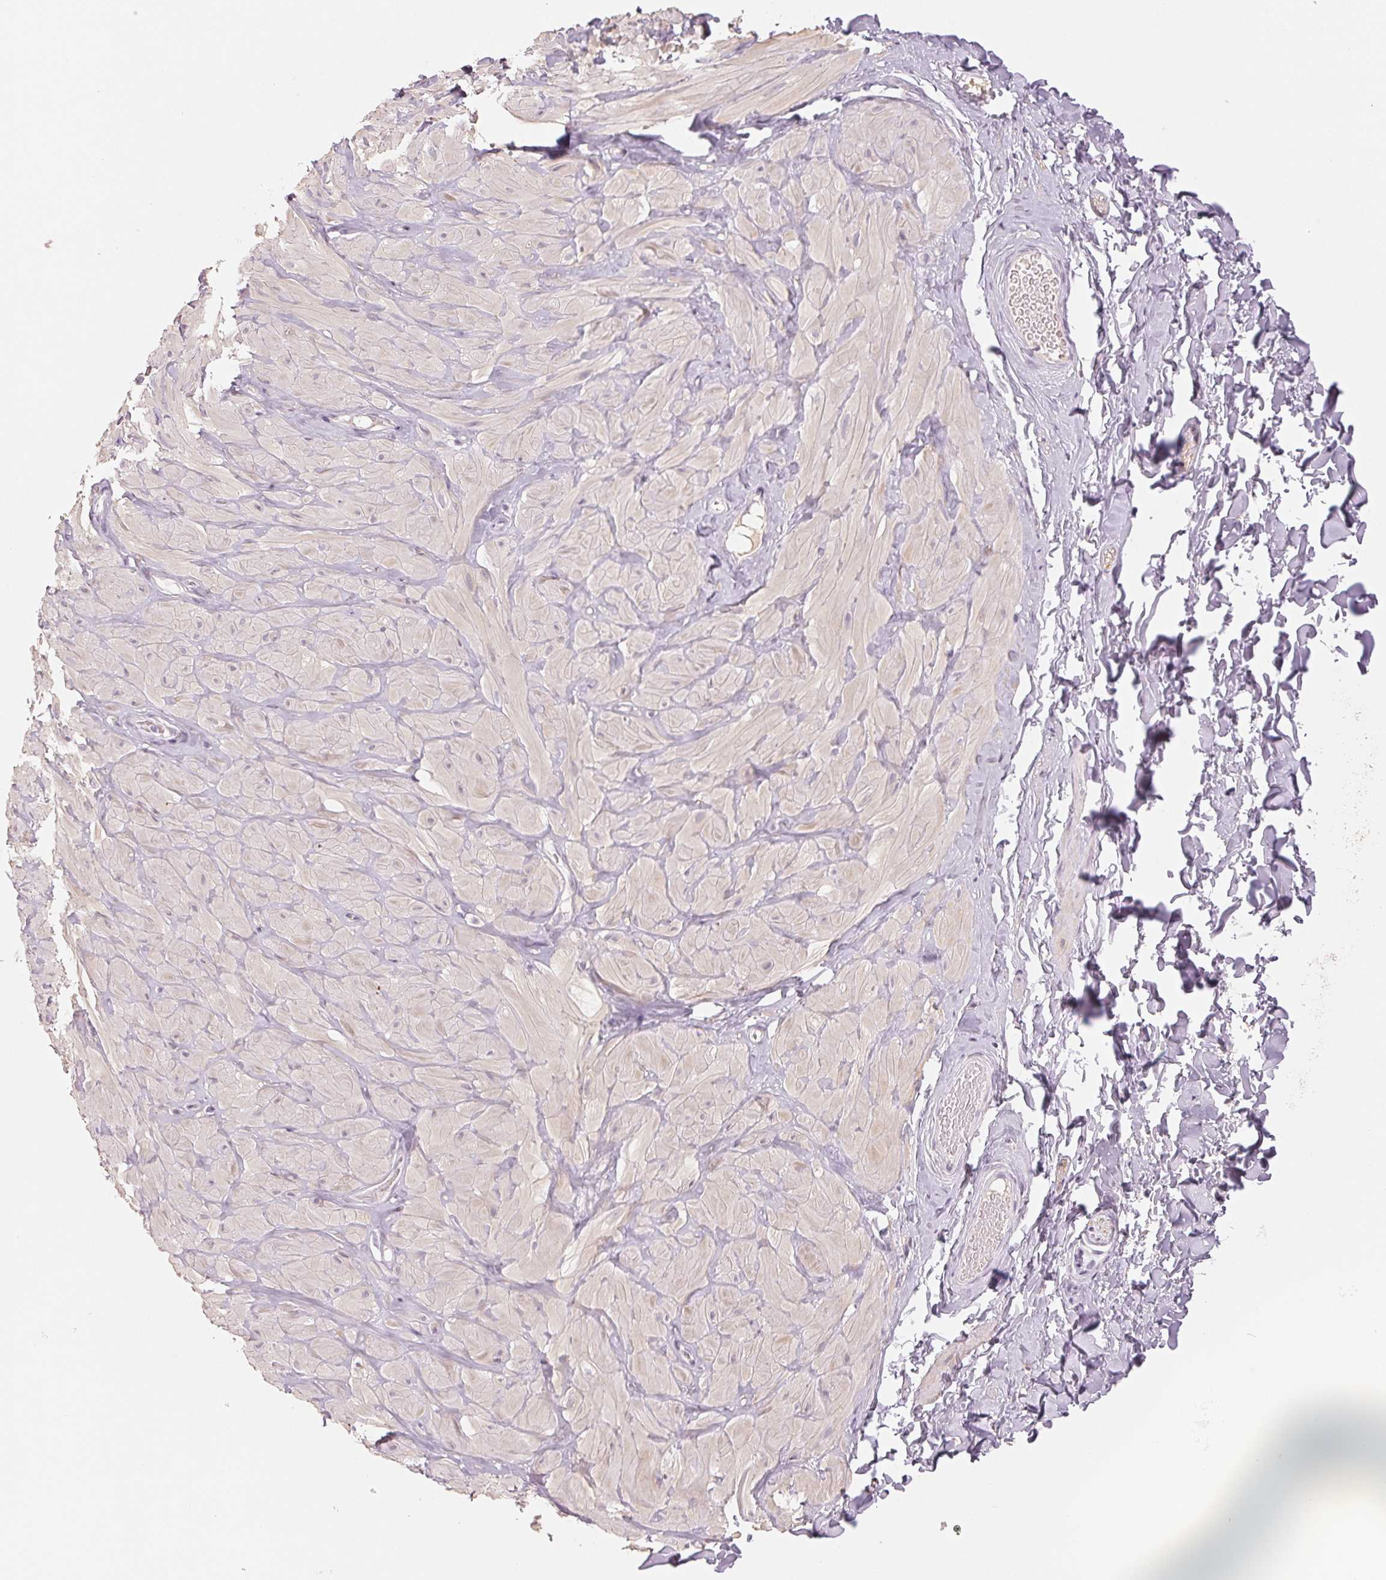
{"staining": {"intensity": "negative", "quantity": "none", "location": "none"}, "tissue": "soft tissue", "cell_type": "Fibroblasts", "image_type": "normal", "snomed": [{"axis": "morphology", "description": "Normal tissue, NOS"}, {"axis": "topography", "description": "Soft tissue"}, {"axis": "topography", "description": "Adipose tissue"}, {"axis": "topography", "description": "Vascular tissue"}, {"axis": "topography", "description": "Peripheral nerve tissue"}], "caption": "A photomicrograph of human soft tissue is negative for staining in fibroblasts. (DAB (3,3'-diaminobenzidine) IHC, high magnification).", "gene": "MAP1LC3A", "patient": {"sex": "male", "age": 29}}